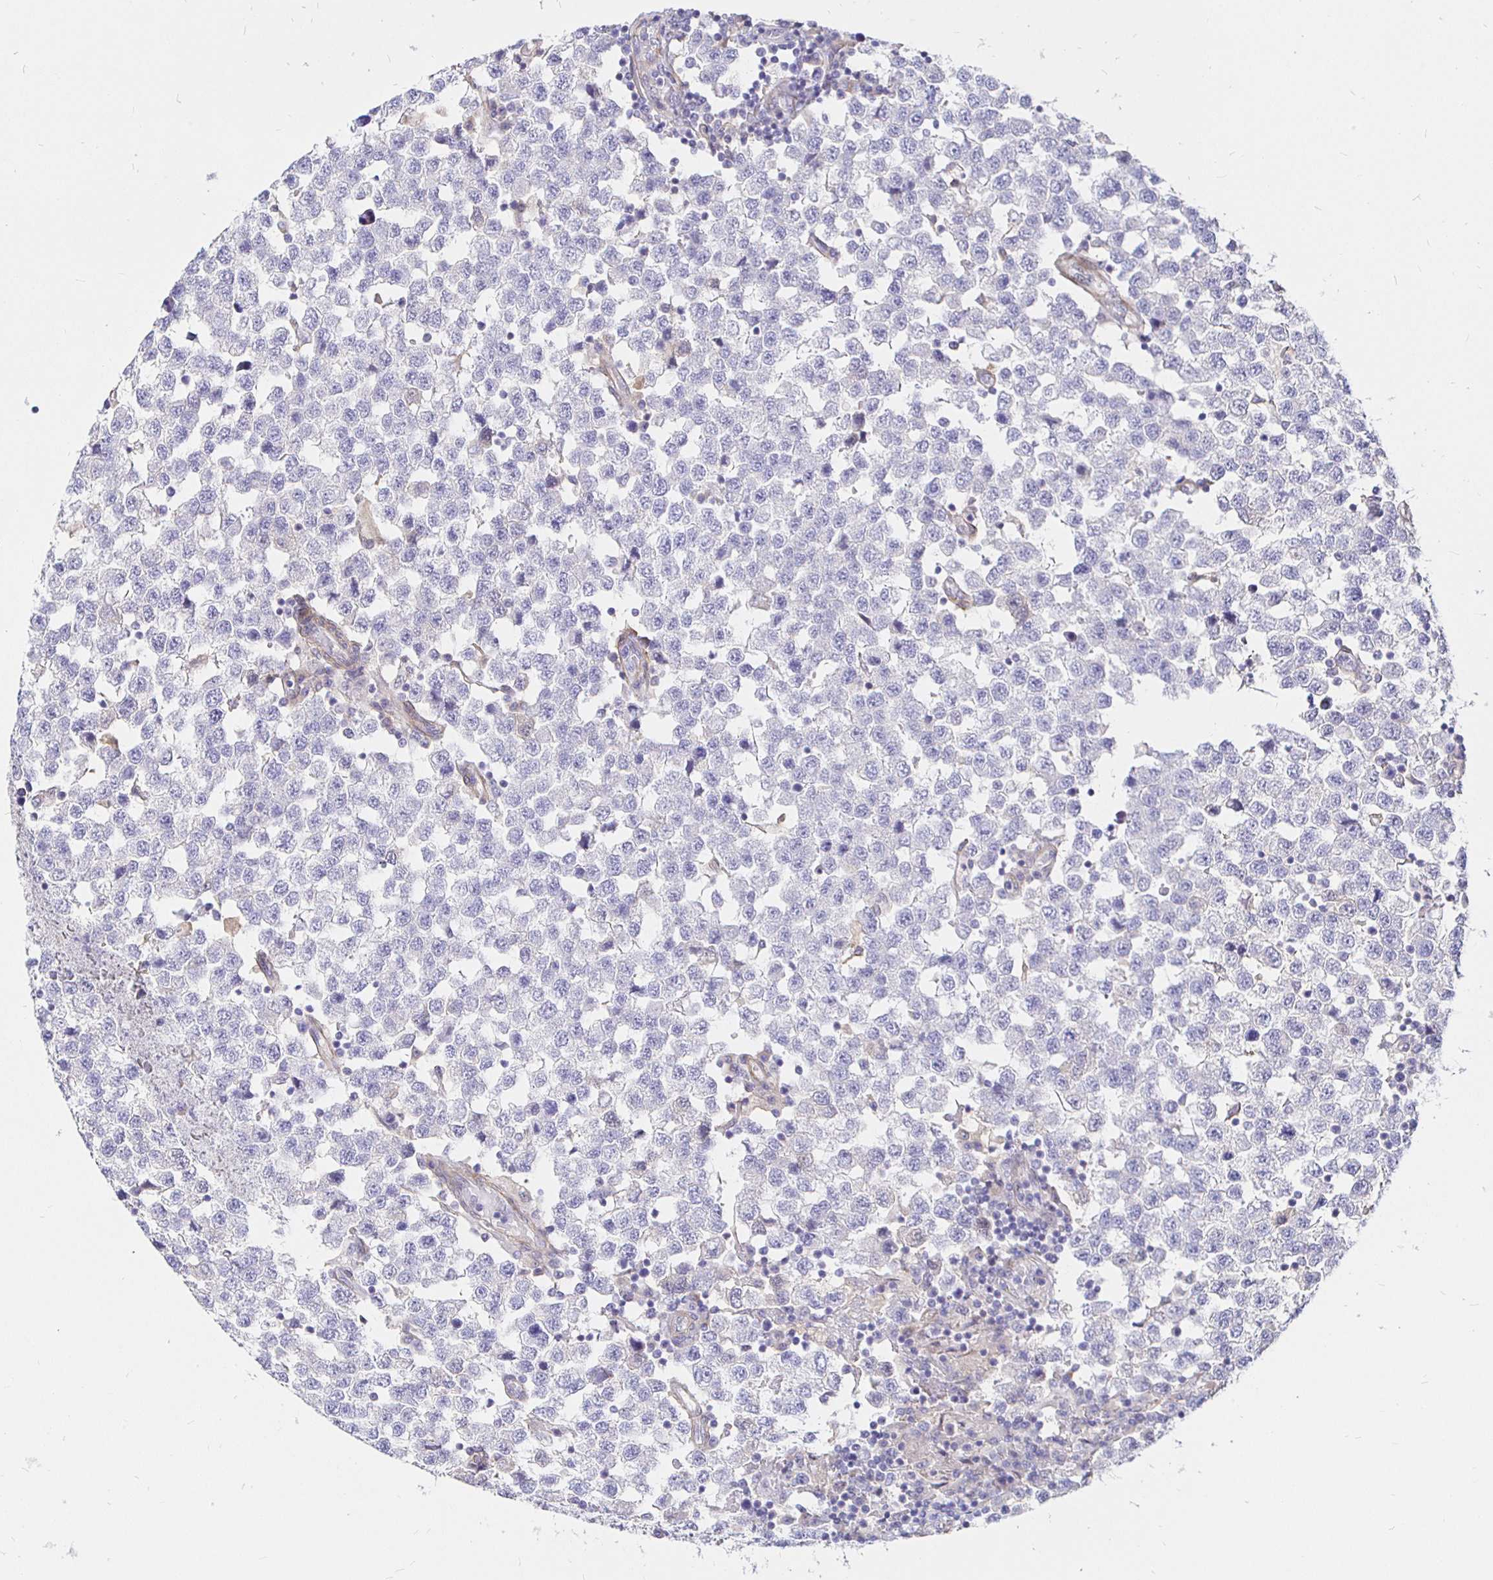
{"staining": {"intensity": "negative", "quantity": "none", "location": "none"}, "tissue": "testis cancer", "cell_type": "Tumor cells", "image_type": "cancer", "snomed": [{"axis": "morphology", "description": "Seminoma, NOS"}, {"axis": "topography", "description": "Testis"}], "caption": "Tumor cells are negative for brown protein staining in testis cancer.", "gene": "PALM2AKAP2", "patient": {"sex": "male", "age": 34}}